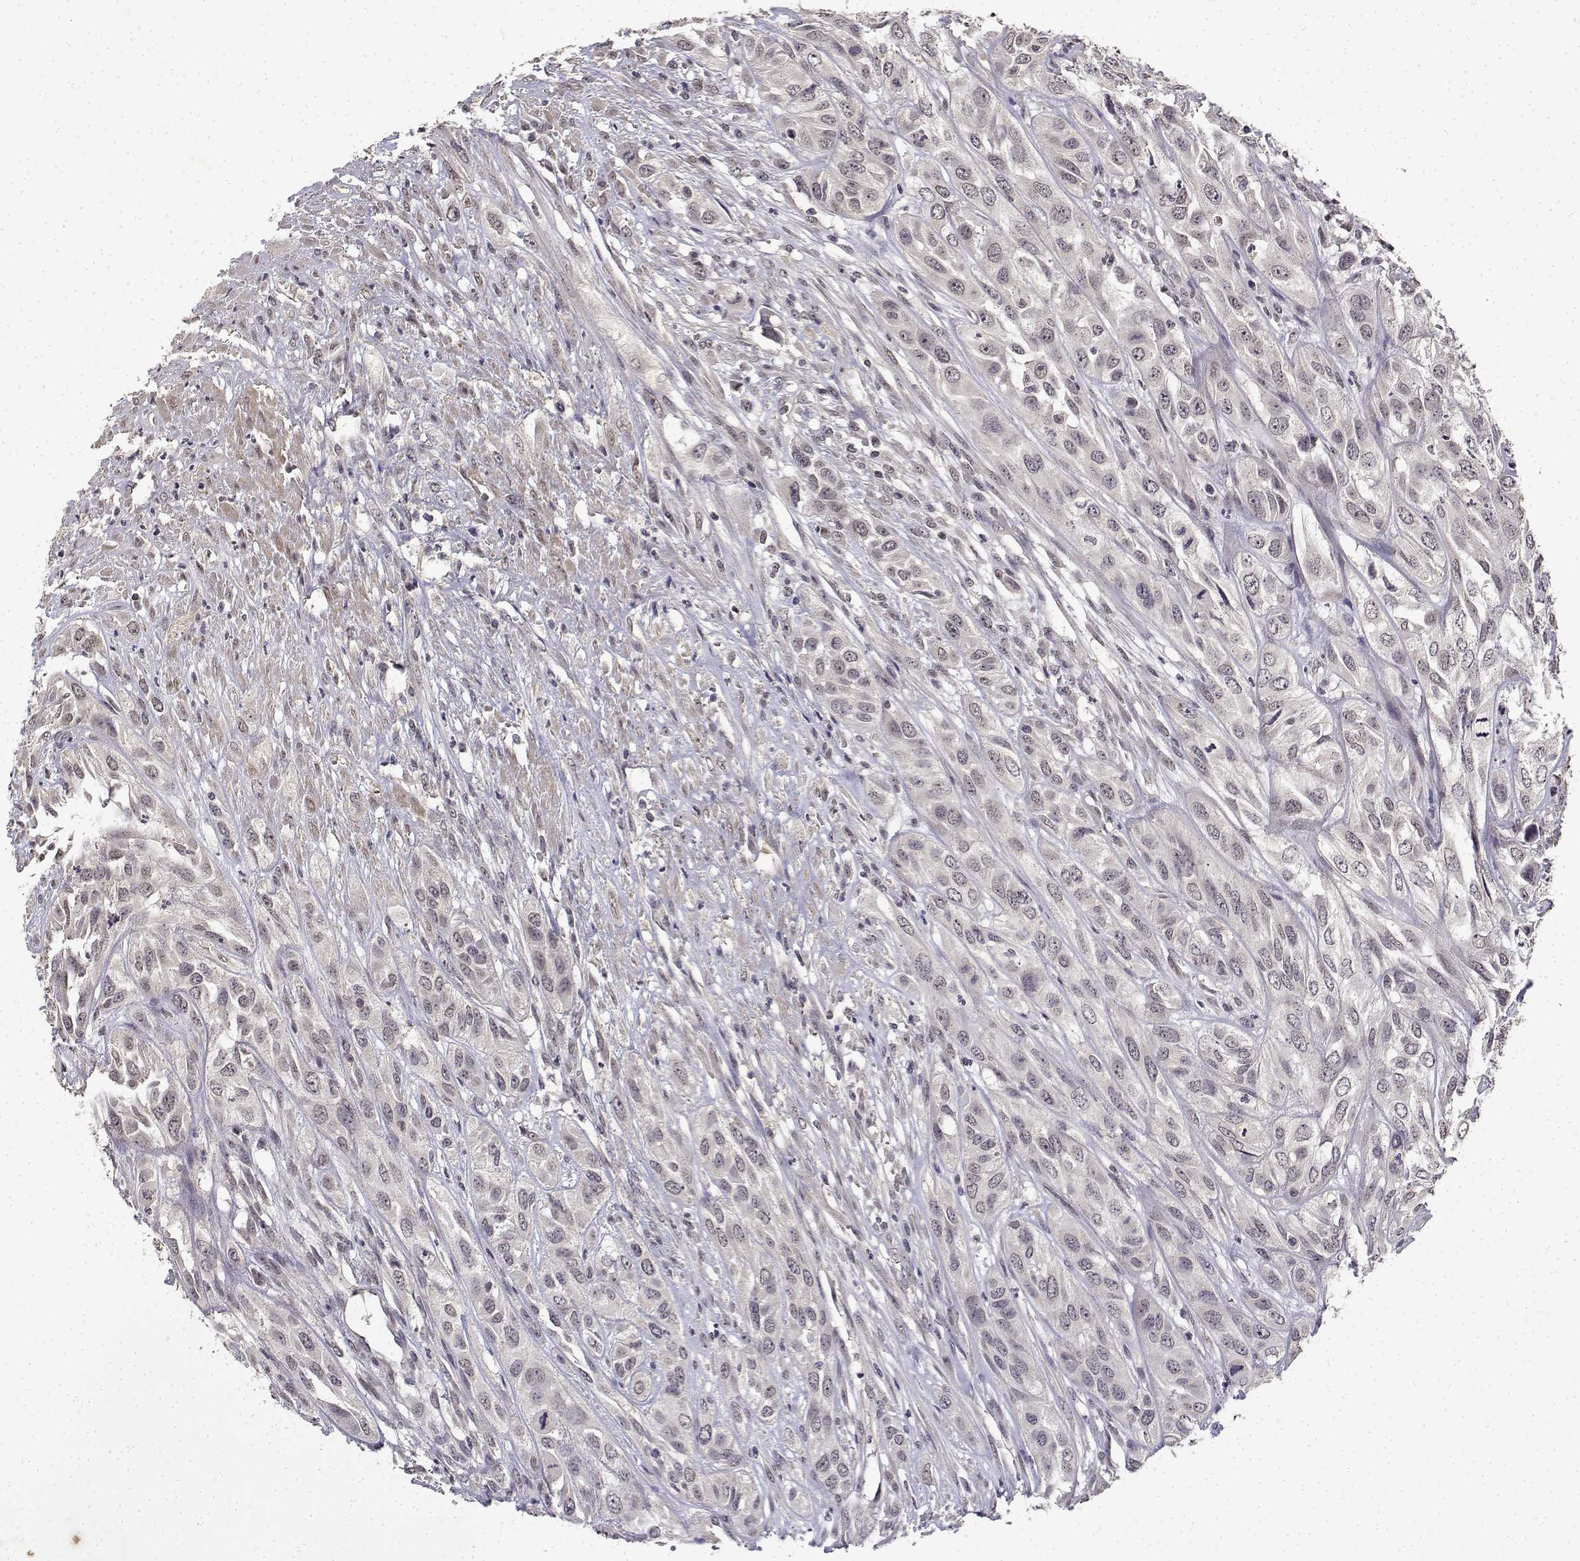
{"staining": {"intensity": "negative", "quantity": "none", "location": "none"}, "tissue": "urothelial cancer", "cell_type": "Tumor cells", "image_type": "cancer", "snomed": [{"axis": "morphology", "description": "Urothelial carcinoma, High grade"}, {"axis": "topography", "description": "Urinary bladder"}], "caption": "The histopathology image demonstrates no significant expression in tumor cells of urothelial cancer. (DAB (3,3'-diaminobenzidine) immunohistochemistry, high magnification).", "gene": "BDNF", "patient": {"sex": "male", "age": 67}}